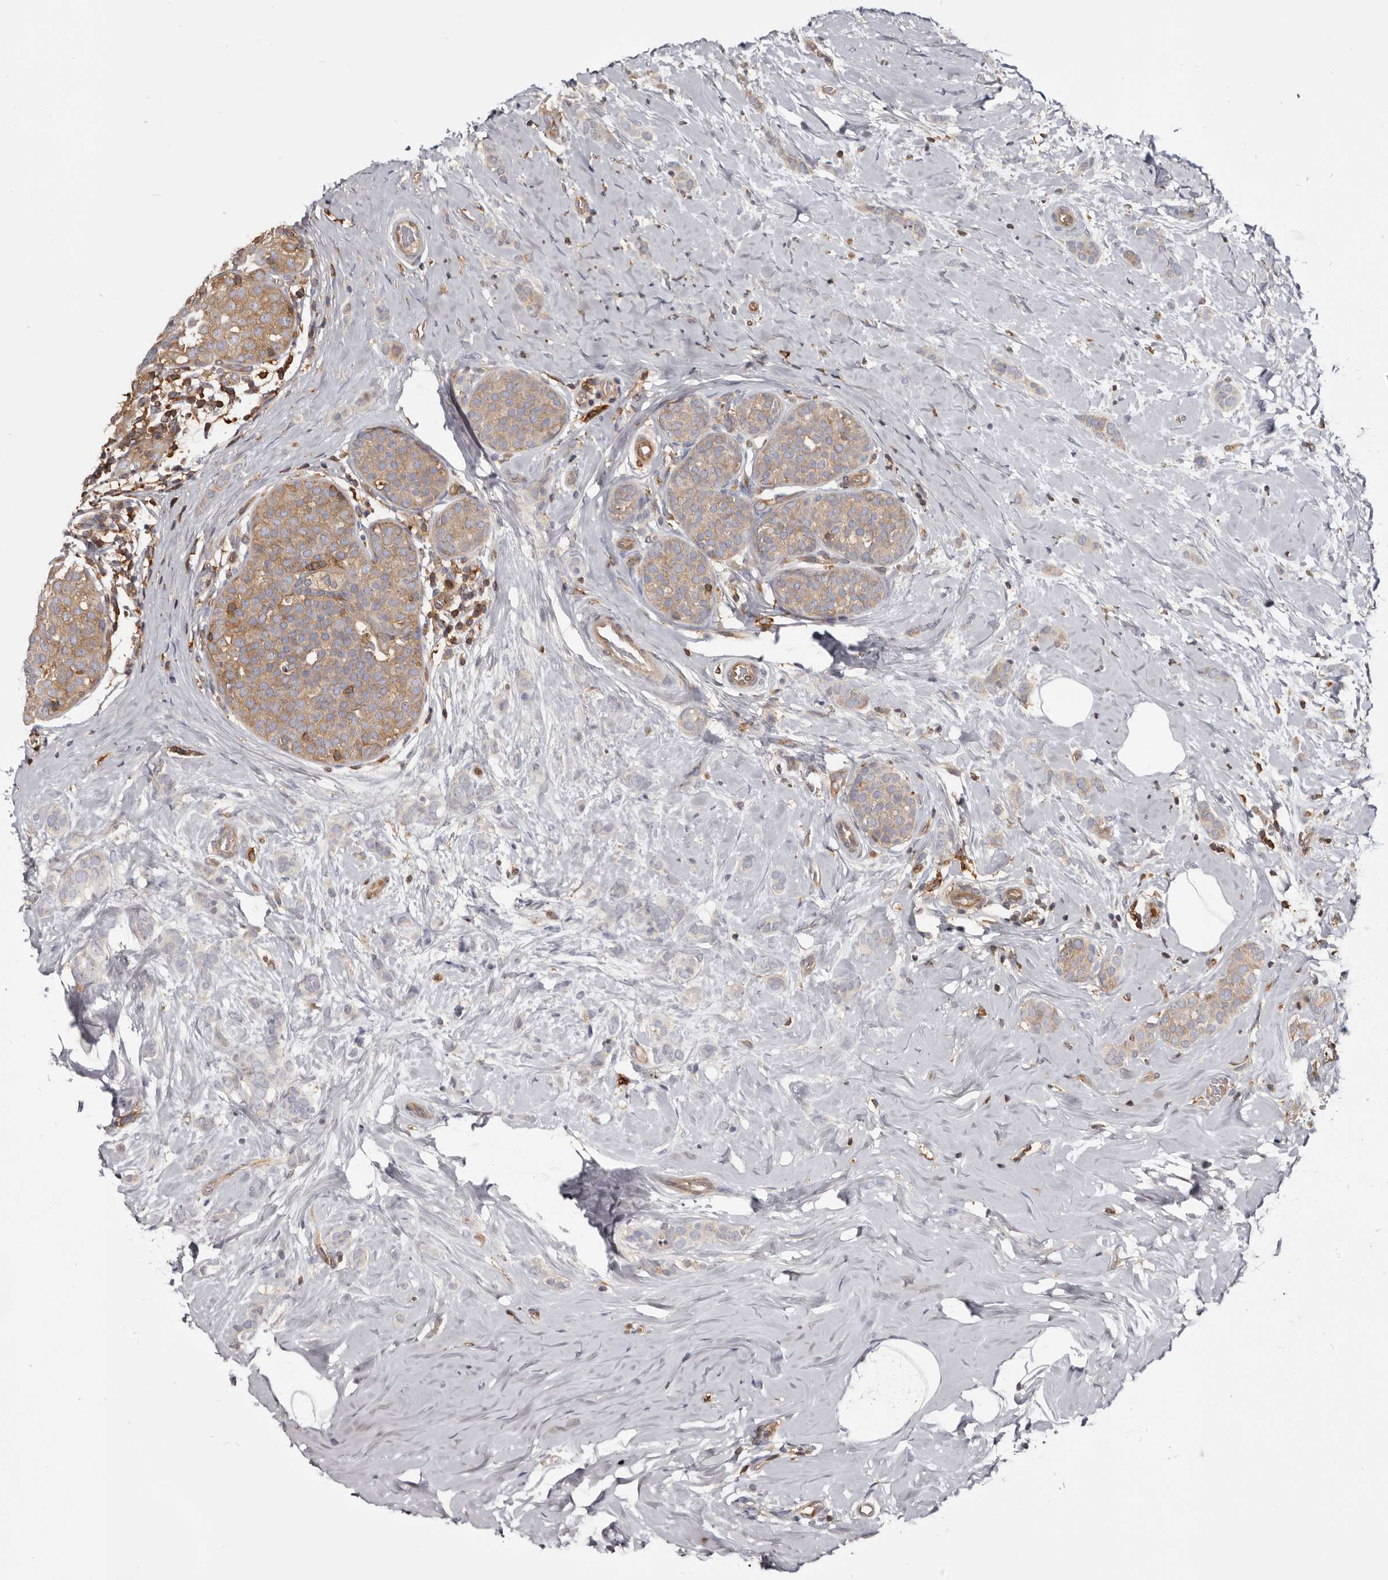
{"staining": {"intensity": "weak", "quantity": "<25%", "location": "cytoplasmic/membranous"}, "tissue": "breast cancer", "cell_type": "Tumor cells", "image_type": "cancer", "snomed": [{"axis": "morphology", "description": "Lobular carcinoma, in situ"}, {"axis": "morphology", "description": "Lobular carcinoma"}, {"axis": "topography", "description": "Breast"}], "caption": "Immunohistochemical staining of human breast cancer (lobular carcinoma in situ) reveals no significant positivity in tumor cells.", "gene": "CBL", "patient": {"sex": "female", "age": 41}}